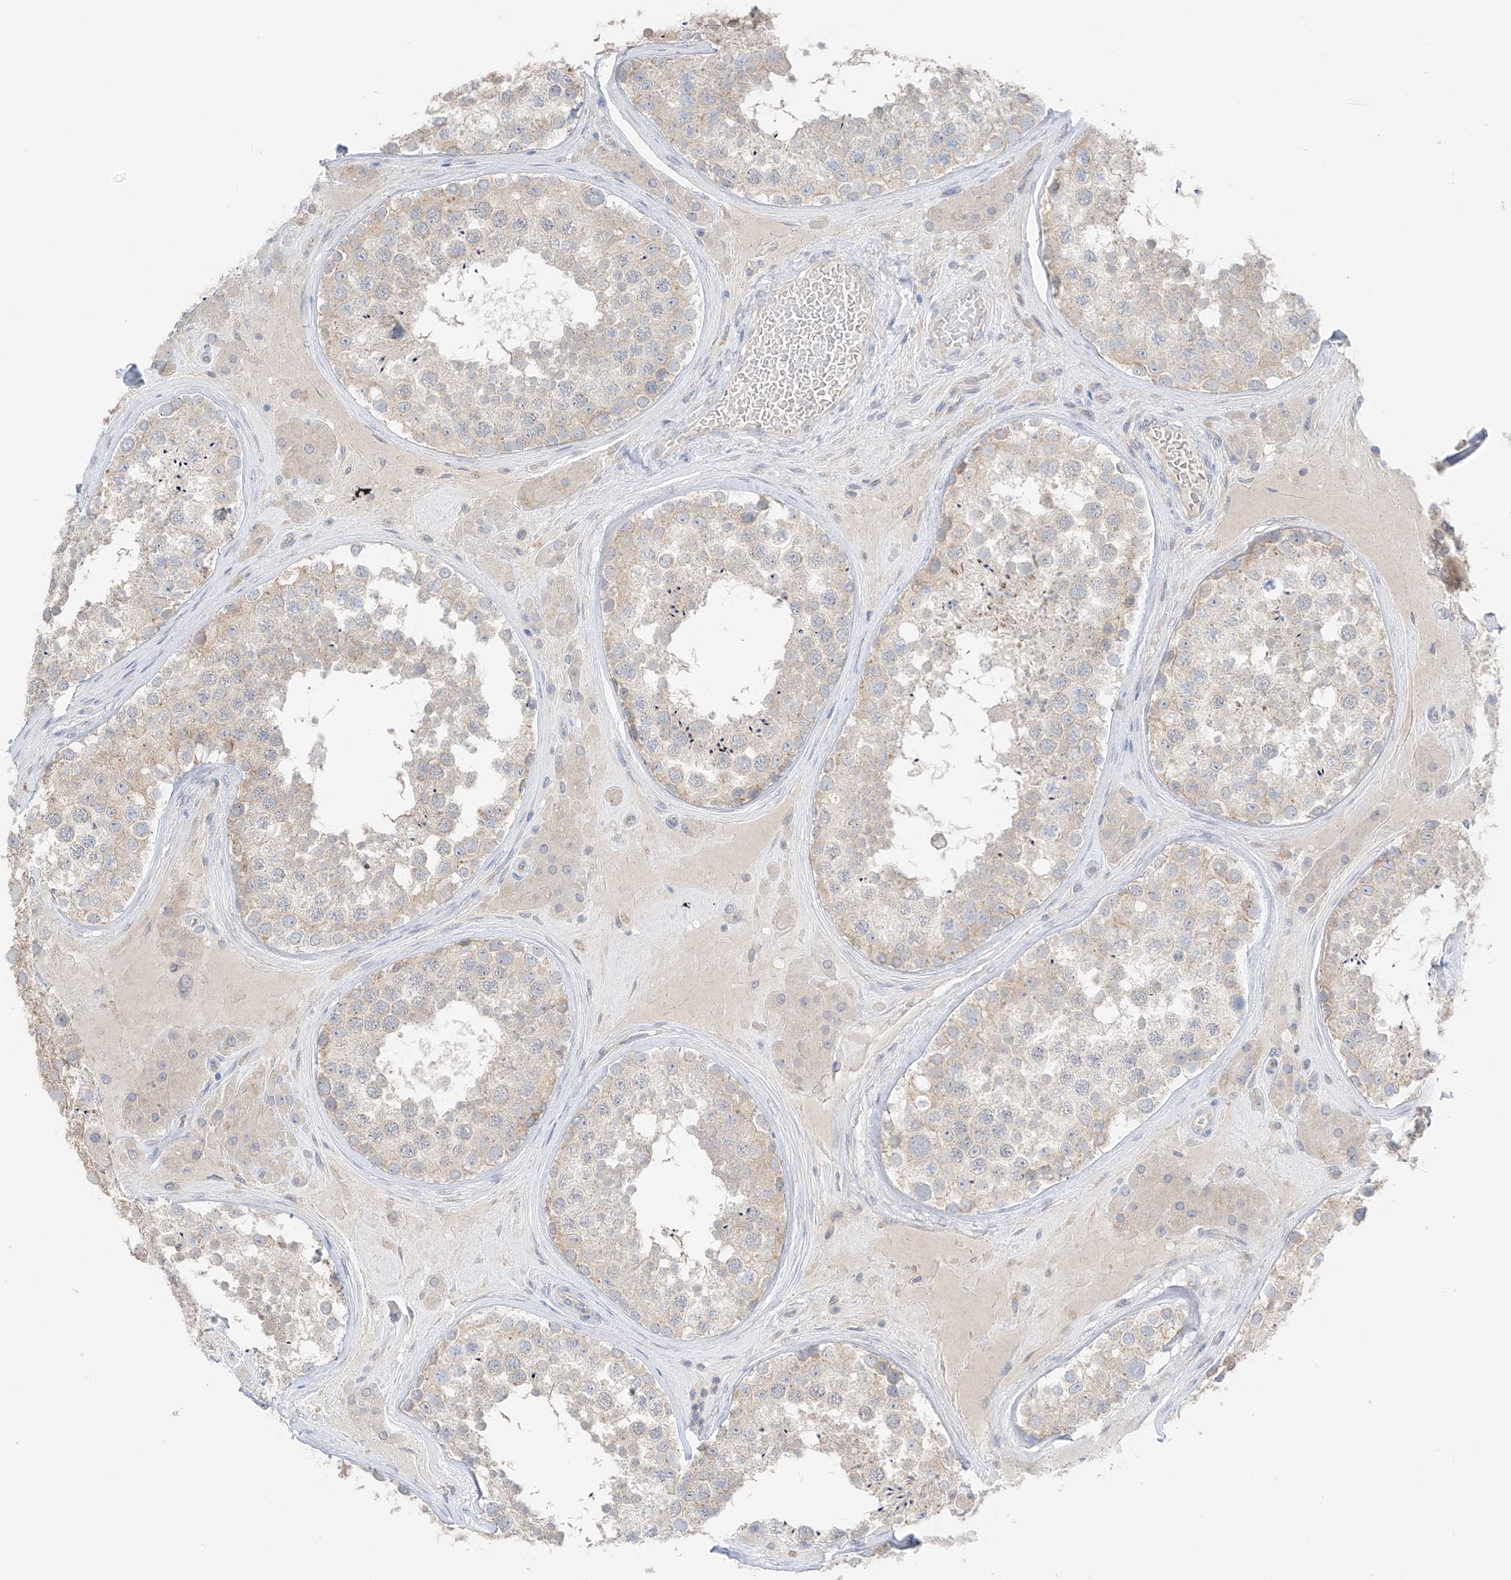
{"staining": {"intensity": "moderate", "quantity": "25%-75%", "location": "cytoplasmic/membranous"}, "tissue": "testis", "cell_type": "Cells in seminiferous ducts", "image_type": "normal", "snomed": [{"axis": "morphology", "description": "Normal tissue, NOS"}, {"axis": "topography", "description": "Testis"}], "caption": "IHC photomicrograph of unremarkable testis stained for a protein (brown), which displays medium levels of moderate cytoplasmic/membranous expression in about 25%-75% of cells in seminiferous ducts.", "gene": "NALCN", "patient": {"sex": "male", "age": 46}}